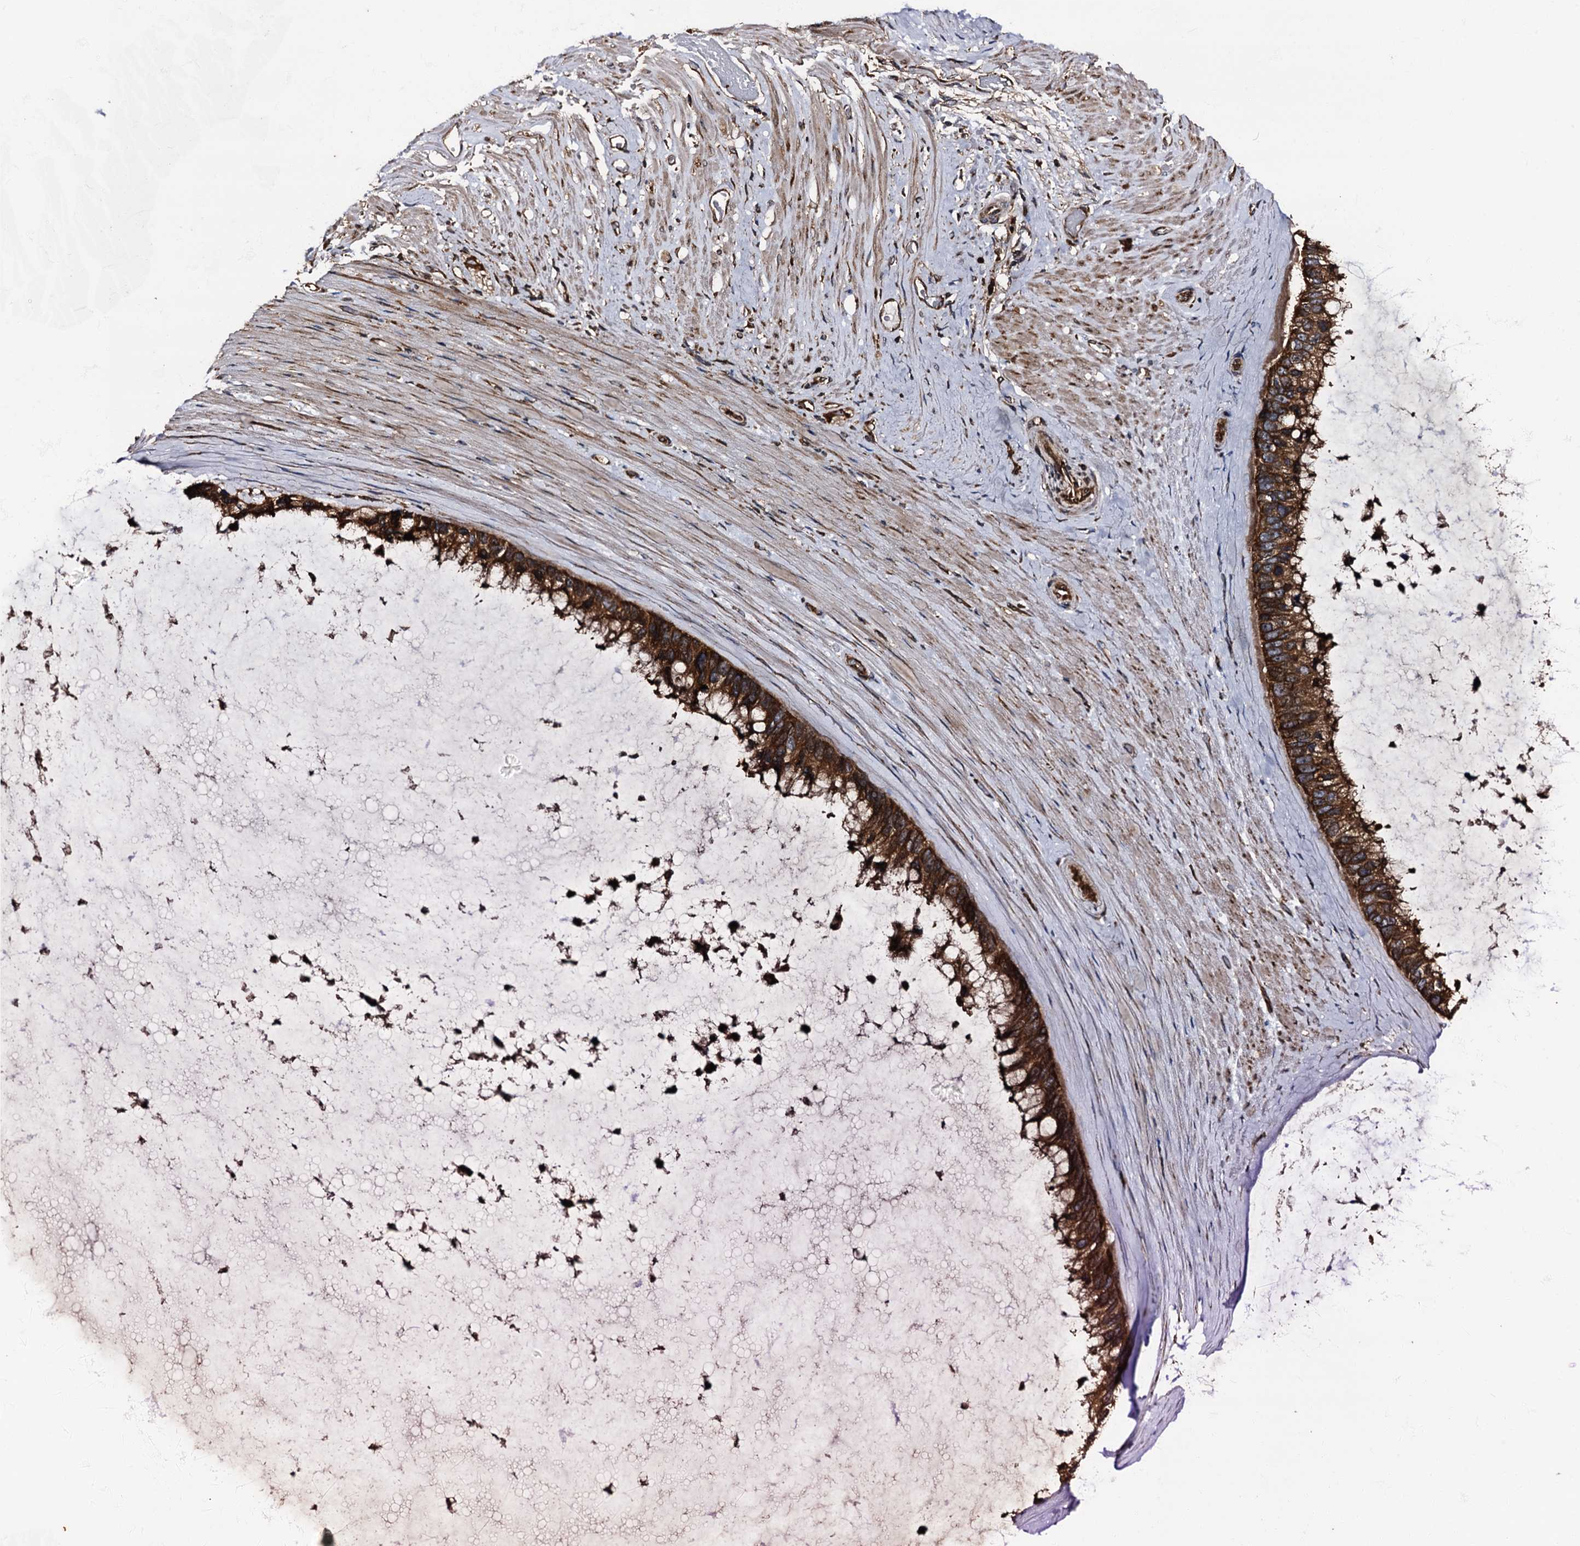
{"staining": {"intensity": "strong", "quantity": ">75%", "location": "cytoplasmic/membranous"}, "tissue": "ovarian cancer", "cell_type": "Tumor cells", "image_type": "cancer", "snomed": [{"axis": "morphology", "description": "Cystadenocarcinoma, mucinous, NOS"}, {"axis": "topography", "description": "Ovary"}], "caption": "There is high levels of strong cytoplasmic/membranous staining in tumor cells of mucinous cystadenocarcinoma (ovarian), as demonstrated by immunohistochemical staining (brown color).", "gene": "ATP2C1", "patient": {"sex": "female", "age": 39}}